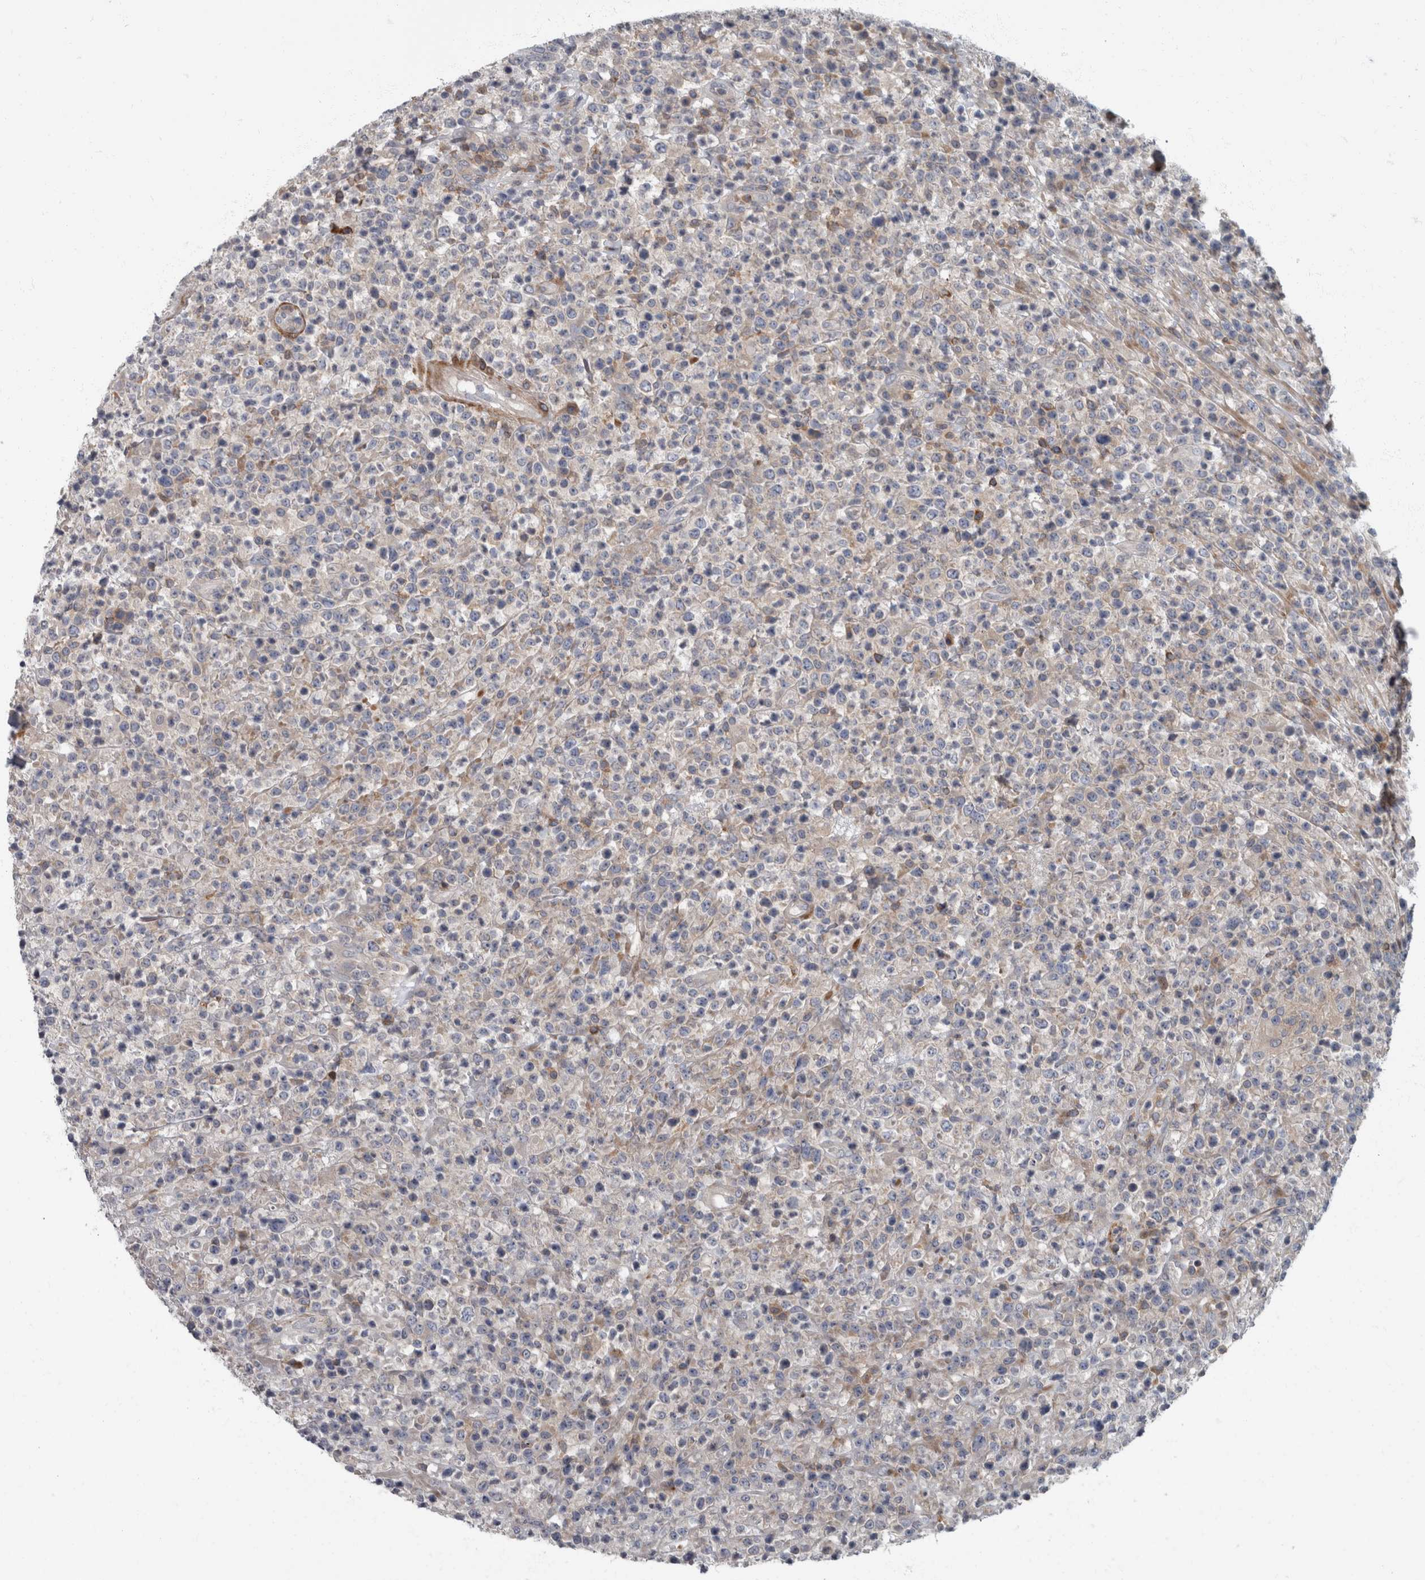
{"staining": {"intensity": "negative", "quantity": "none", "location": "none"}, "tissue": "lymphoma", "cell_type": "Tumor cells", "image_type": "cancer", "snomed": [{"axis": "morphology", "description": "Malignant lymphoma, non-Hodgkin's type, High grade"}, {"axis": "topography", "description": "Colon"}], "caption": "Micrograph shows no significant protein expression in tumor cells of high-grade malignant lymphoma, non-Hodgkin's type.", "gene": "CDC42BPG", "patient": {"sex": "female", "age": 53}}